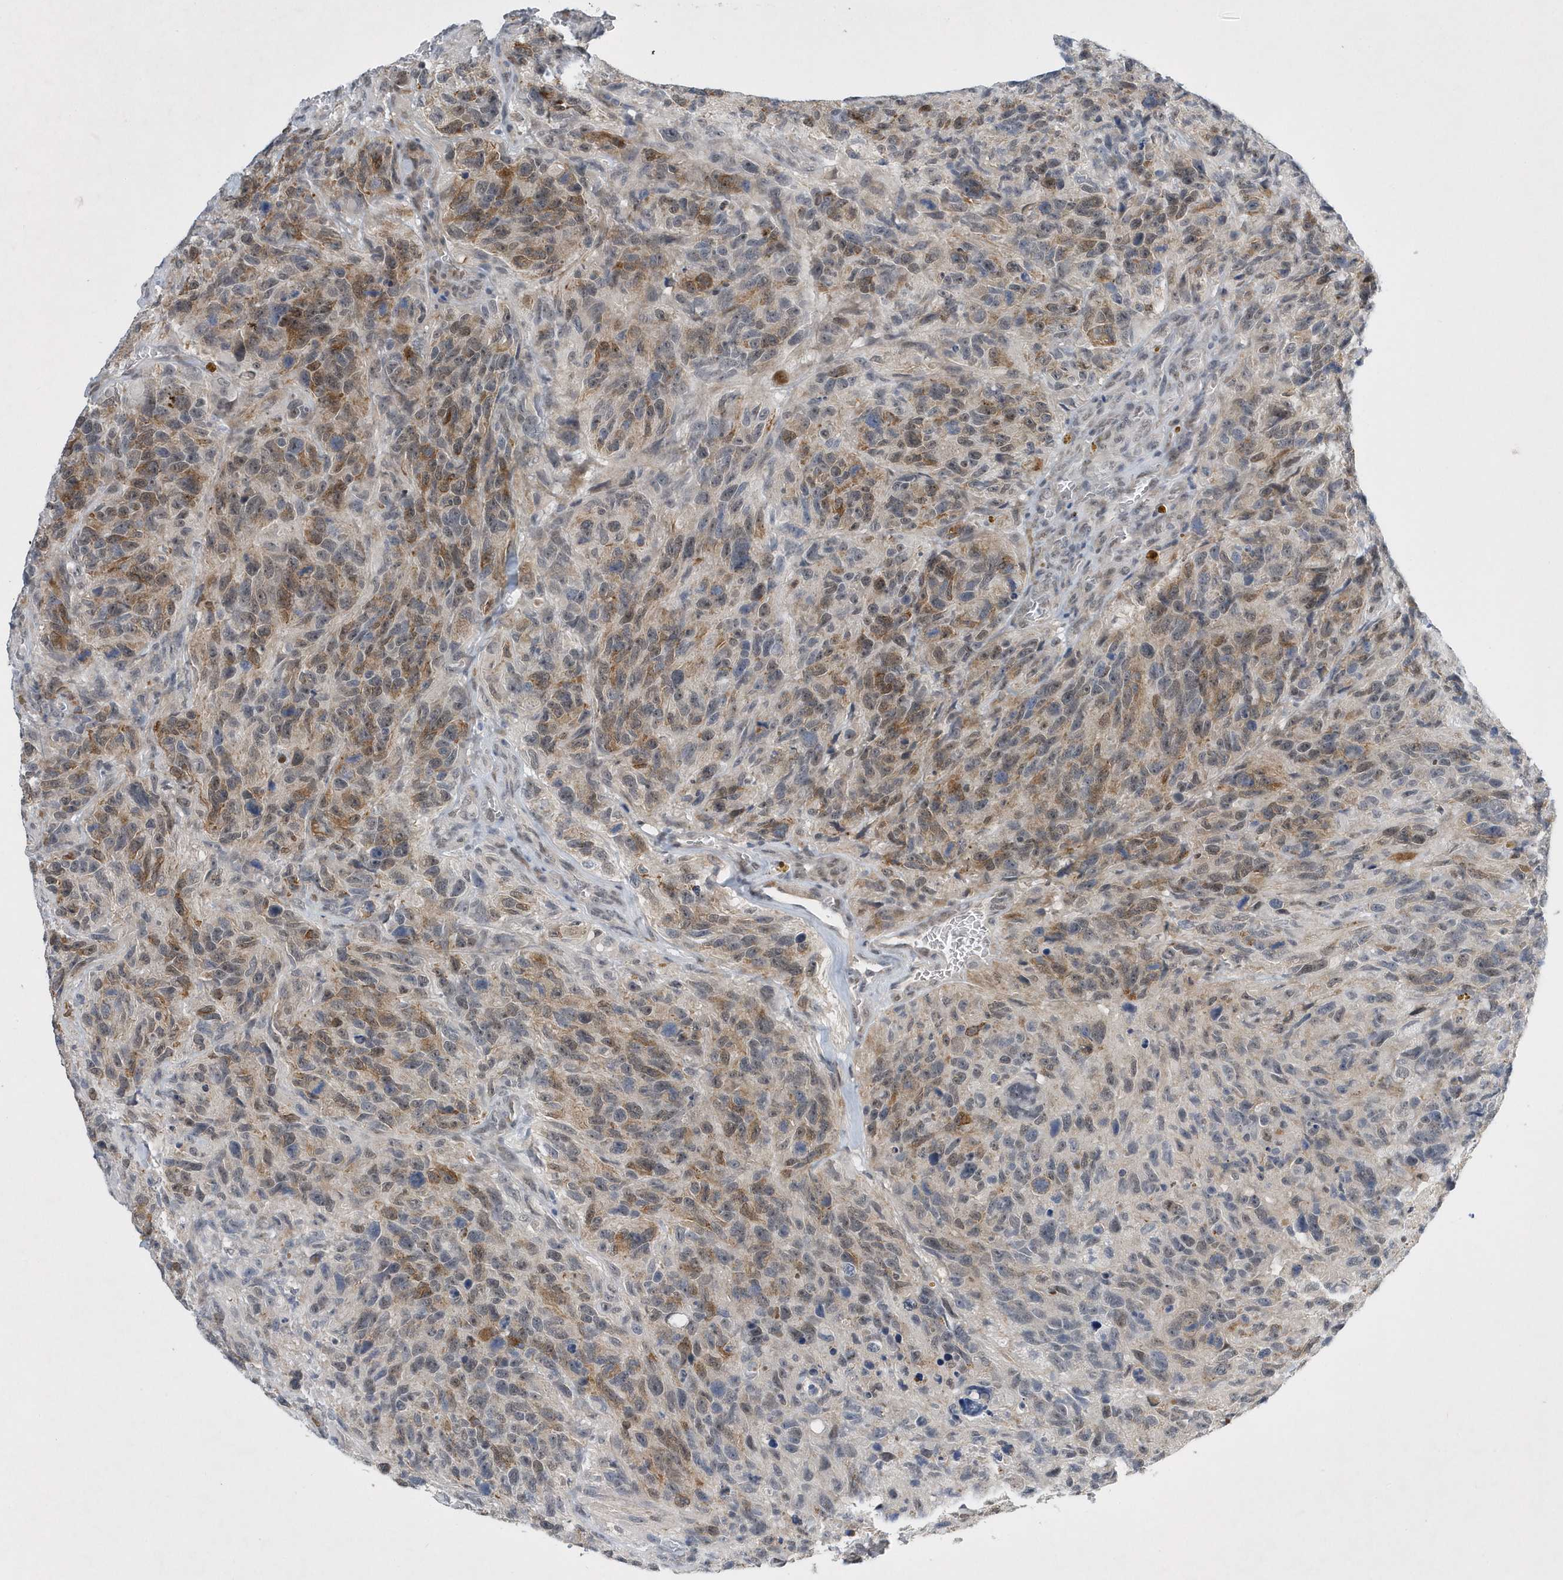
{"staining": {"intensity": "moderate", "quantity": "25%-75%", "location": "cytoplasmic/membranous,nuclear"}, "tissue": "glioma", "cell_type": "Tumor cells", "image_type": "cancer", "snomed": [{"axis": "morphology", "description": "Glioma, malignant, High grade"}, {"axis": "topography", "description": "Brain"}], "caption": "Malignant high-grade glioma tissue reveals moderate cytoplasmic/membranous and nuclear positivity in about 25%-75% of tumor cells", "gene": "FAM217A", "patient": {"sex": "male", "age": 69}}